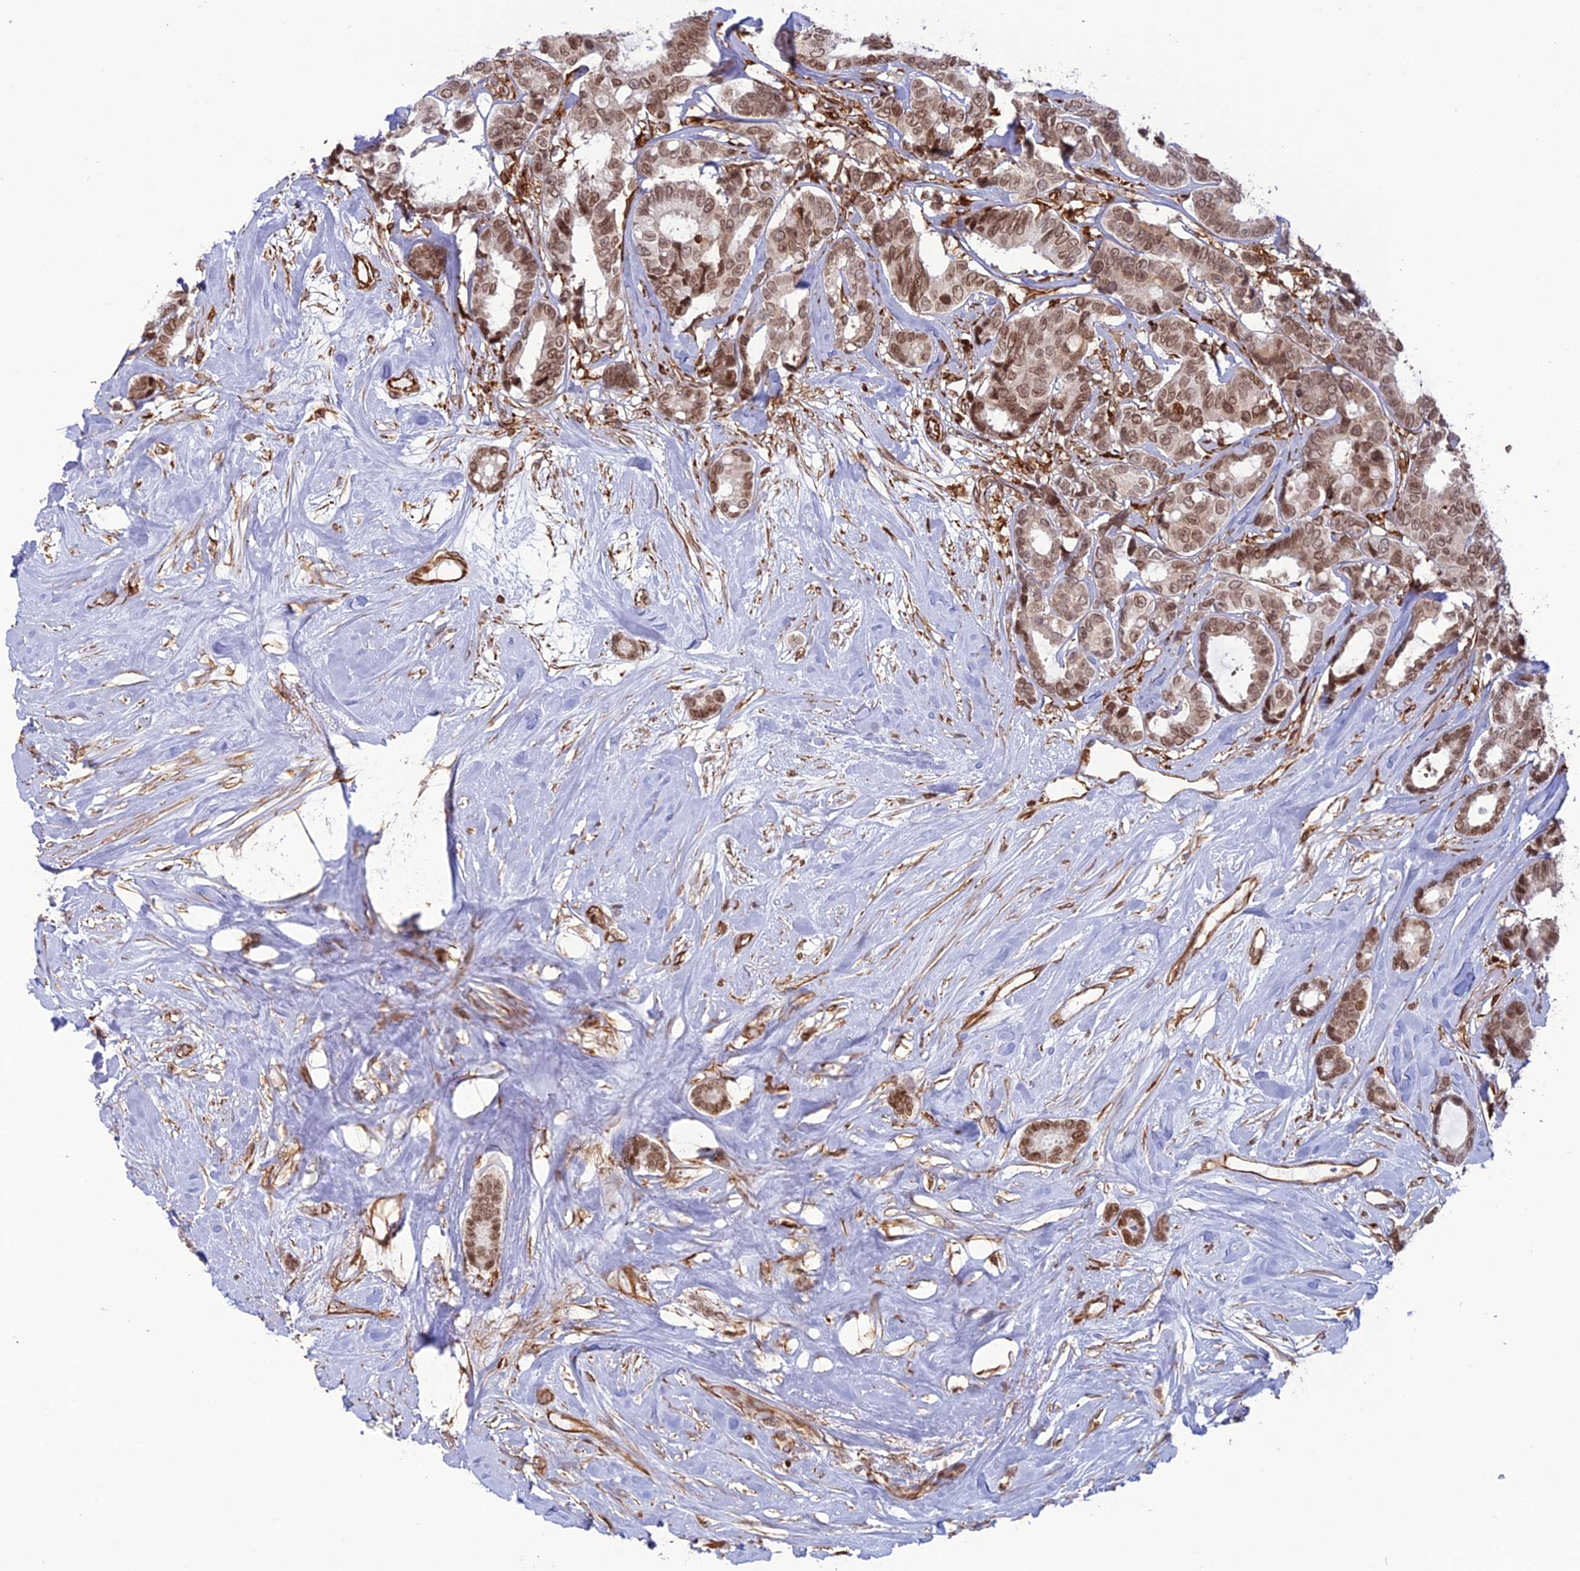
{"staining": {"intensity": "moderate", "quantity": ">75%", "location": "nuclear"}, "tissue": "breast cancer", "cell_type": "Tumor cells", "image_type": "cancer", "snomed": [{"axis": "morphology", "description": "Duct carcinoma"}, {"axis": "topography", "description": "Breast"}], "caption": "Breast invasive ductal carcinoma stained with DAB immunohistochemistry (IHC) reveals medium levels of moderate nuclear positivity in approximately >75% of tumor cells.", "gene": "APOBR", "patient": {"sex": "female", "age": 87}}